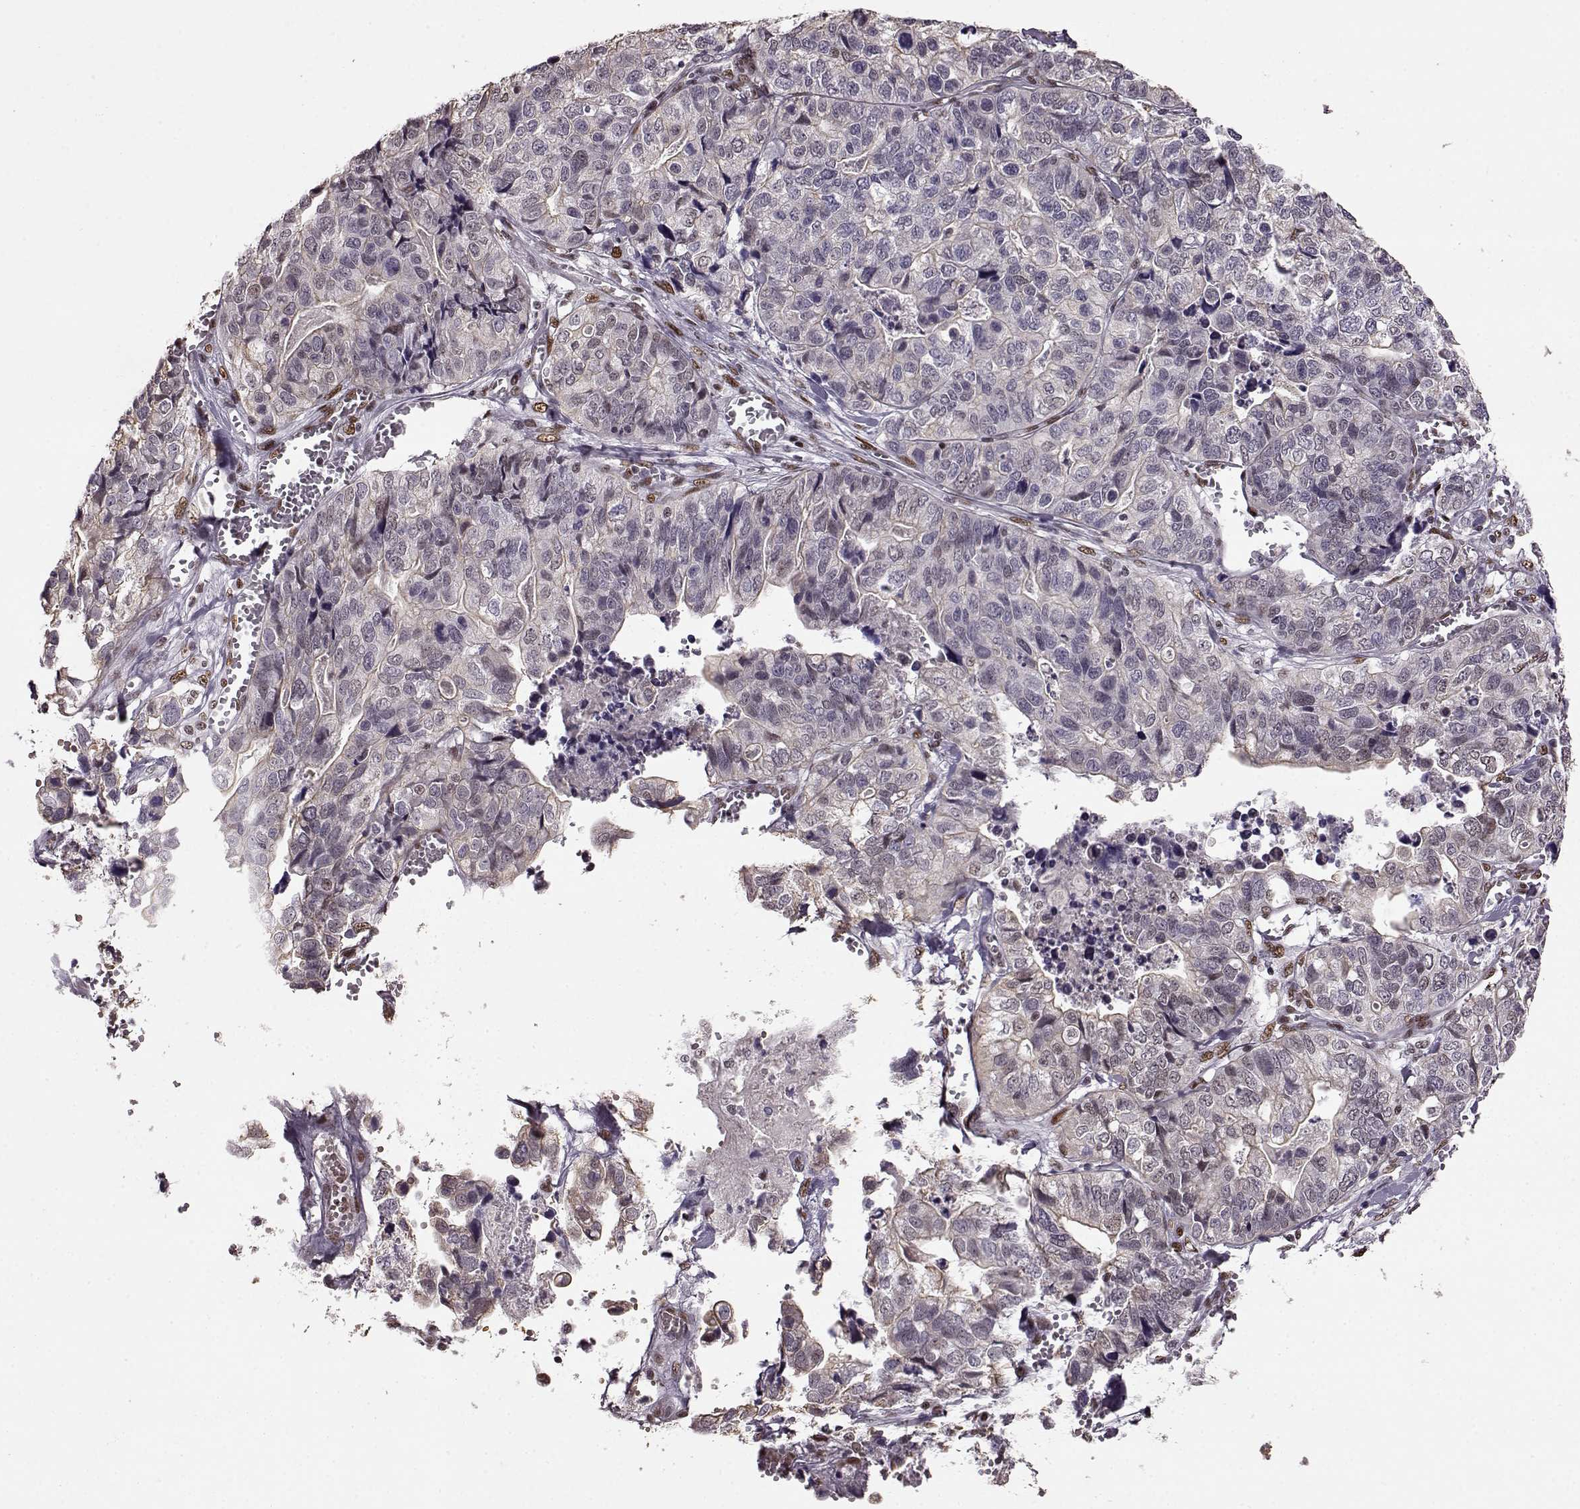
{"staining": {"intensity": "negative", "quantity": "none", "location": "none"}, "tissue": "stomach cancer", "cell_type": "Tumor cells", "image_type": "cancer", "snomed": [{"axis": "morphology", "description": "Adenocarcinoma, NOS"}, {"axis": "topography", "description": "Stomach, upper"}], "caption": "Stomach cancer stained for a protein using immunohistochemistry (IHC) displays no staining tumor cells.", "gene": "FTO", "patient": {"sex": "female", "age": 67}}